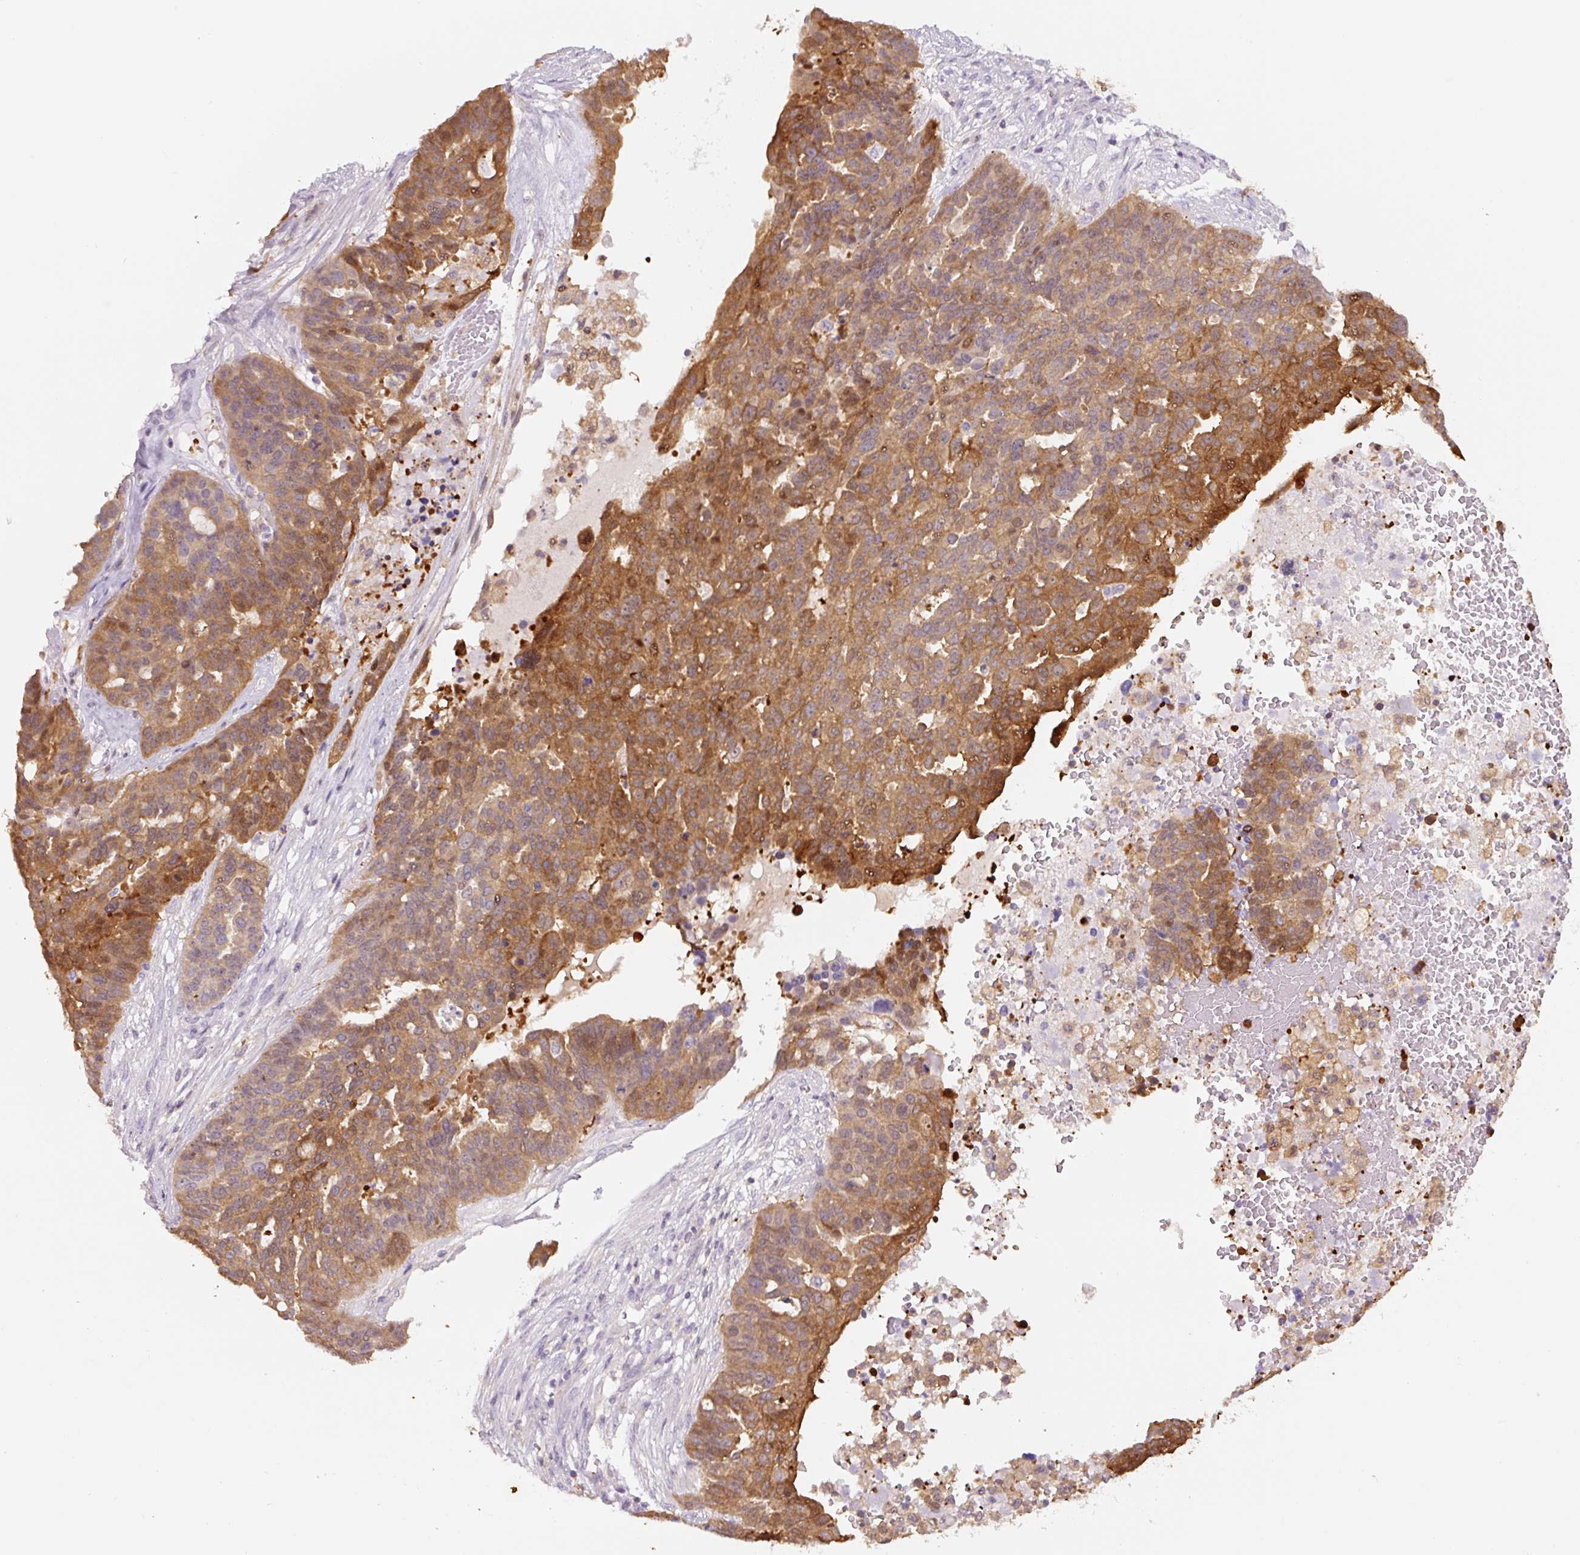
{"staining": {"intensity": "moderate", "quantity": "25%-75%", "location": "cytoplasmic/membranous"}, "tissue": "ovarian cancer", "cell_type": "Tumor cells", "image_type": "cancer", "snomed": [{"axis": "morphology", "description": "Cystadenocarcinoma, serous, NOS"}, {"axis": "topography", "description": "Ovary"}], "caption": "Protein expression analysis of human serous cystadenocarcinoma (ovarian) reveals moderate cytoplasmic/membranous expression in approximately 25%-75% of tumor cells.", "gene": "SPSB2", "patient": {"sex": "female", "age": 59}}